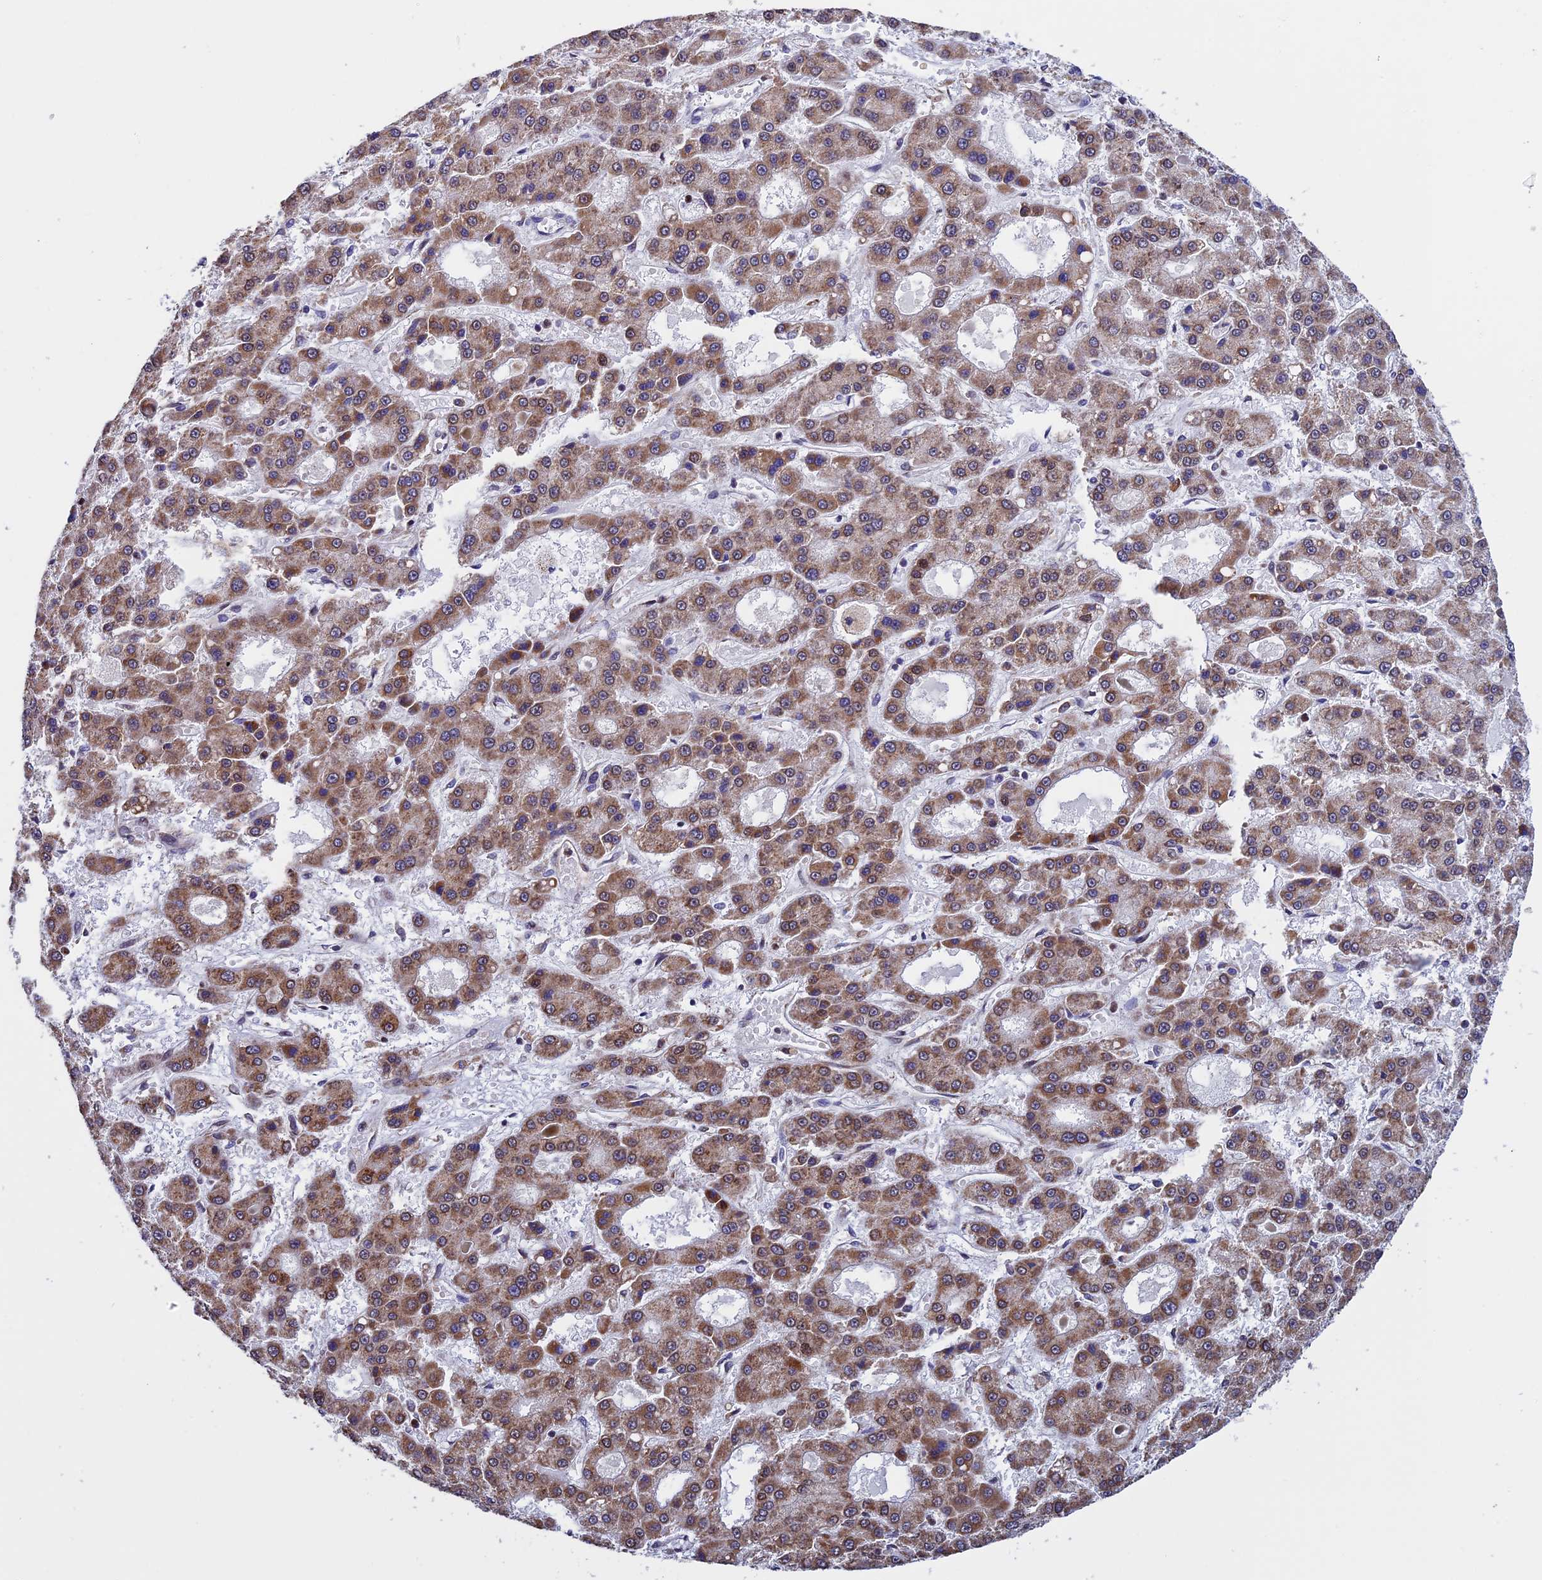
{"staining": {"intensity": "moderate", "quantity": ">75%", "location": "cytoplasmic/membranous"}, "tissue": "liver cancer", "cell_type": "Tumor cells", "image_type": "cancer", "snomed": [{"axis": "morphology", "description": "Carcinoma, Hepatocellular, NOS"}, {"axis": "topography", "description": "Liver"}], "caption": "The image shows a brown stain indicating the presence of a protein in the cytoplasmic/membranous of tumor cells in liver cancer (hepatocellular carcinoma).", "gene": "SLC9A5", "patient": {"sex": "male", "age": 70}}